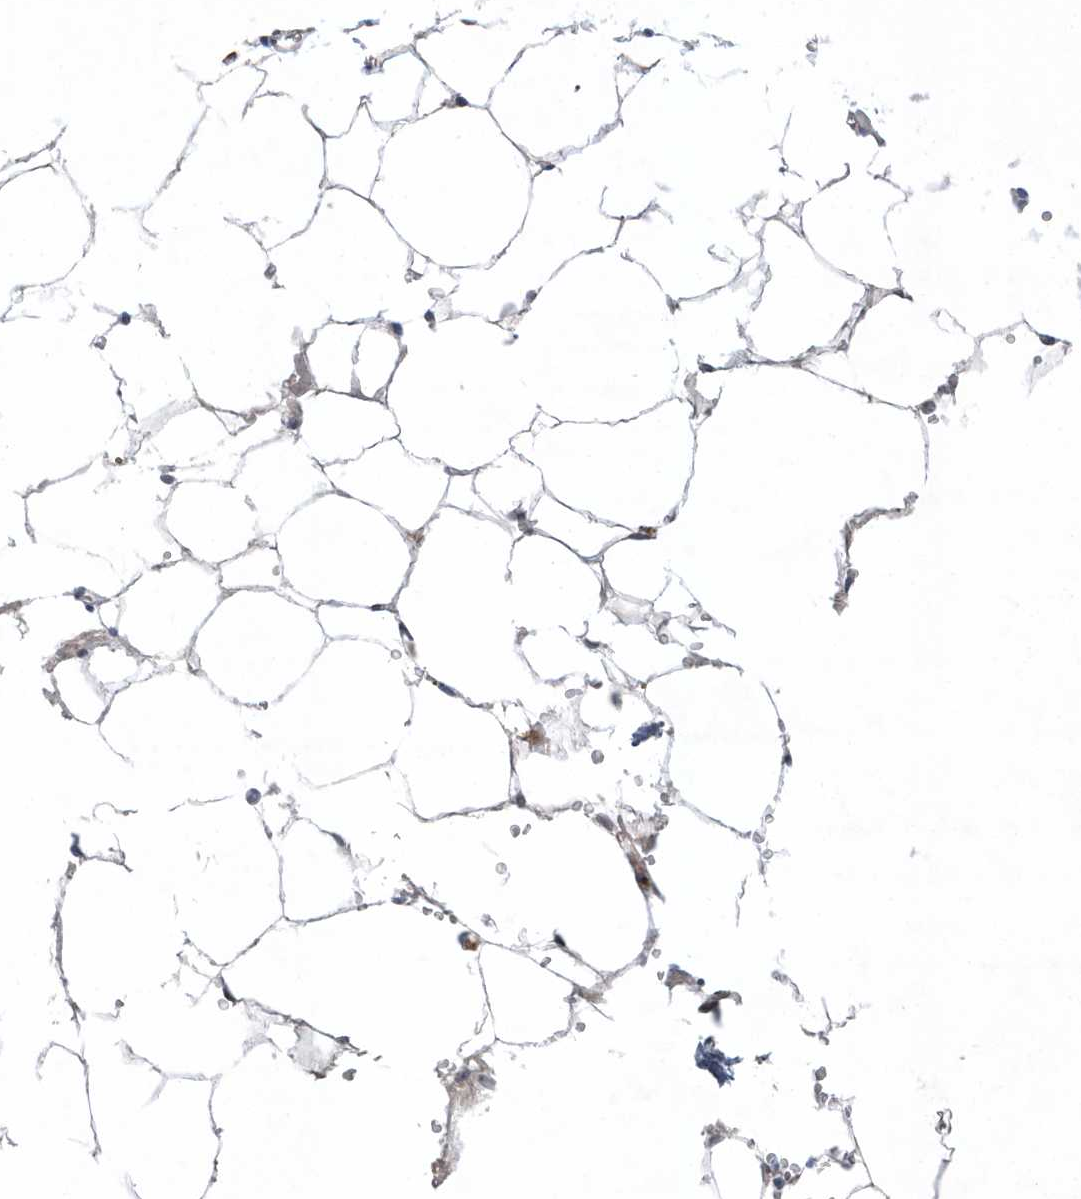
{"staining": {"intensity": "negative", "quantity": "none", "location": "none"}, "tissue": "bone marrow", "cell_type": "Hematopoietic cells", "image_type": "normal", "snomed": [{"axis": "morphology", "description": "Normal tissue, NOS"}, {"axis": "topography", "description": "Bone marrow"}], "caption": "DAB (3,3'-diaminobenzidine) immunohistochemical staining of unremarkable human bone marrow displays no significant expression in hematopoietic cells. The staining was performed using DAB (3,3'-diaminobenzidine) to visualize the protein expression in brown, while the nuclei were stained in blue with hematoxylin (Magnification: 20x).", "gene": "ZC3H12D", "patient": {"sex": "male", "age": 70}}